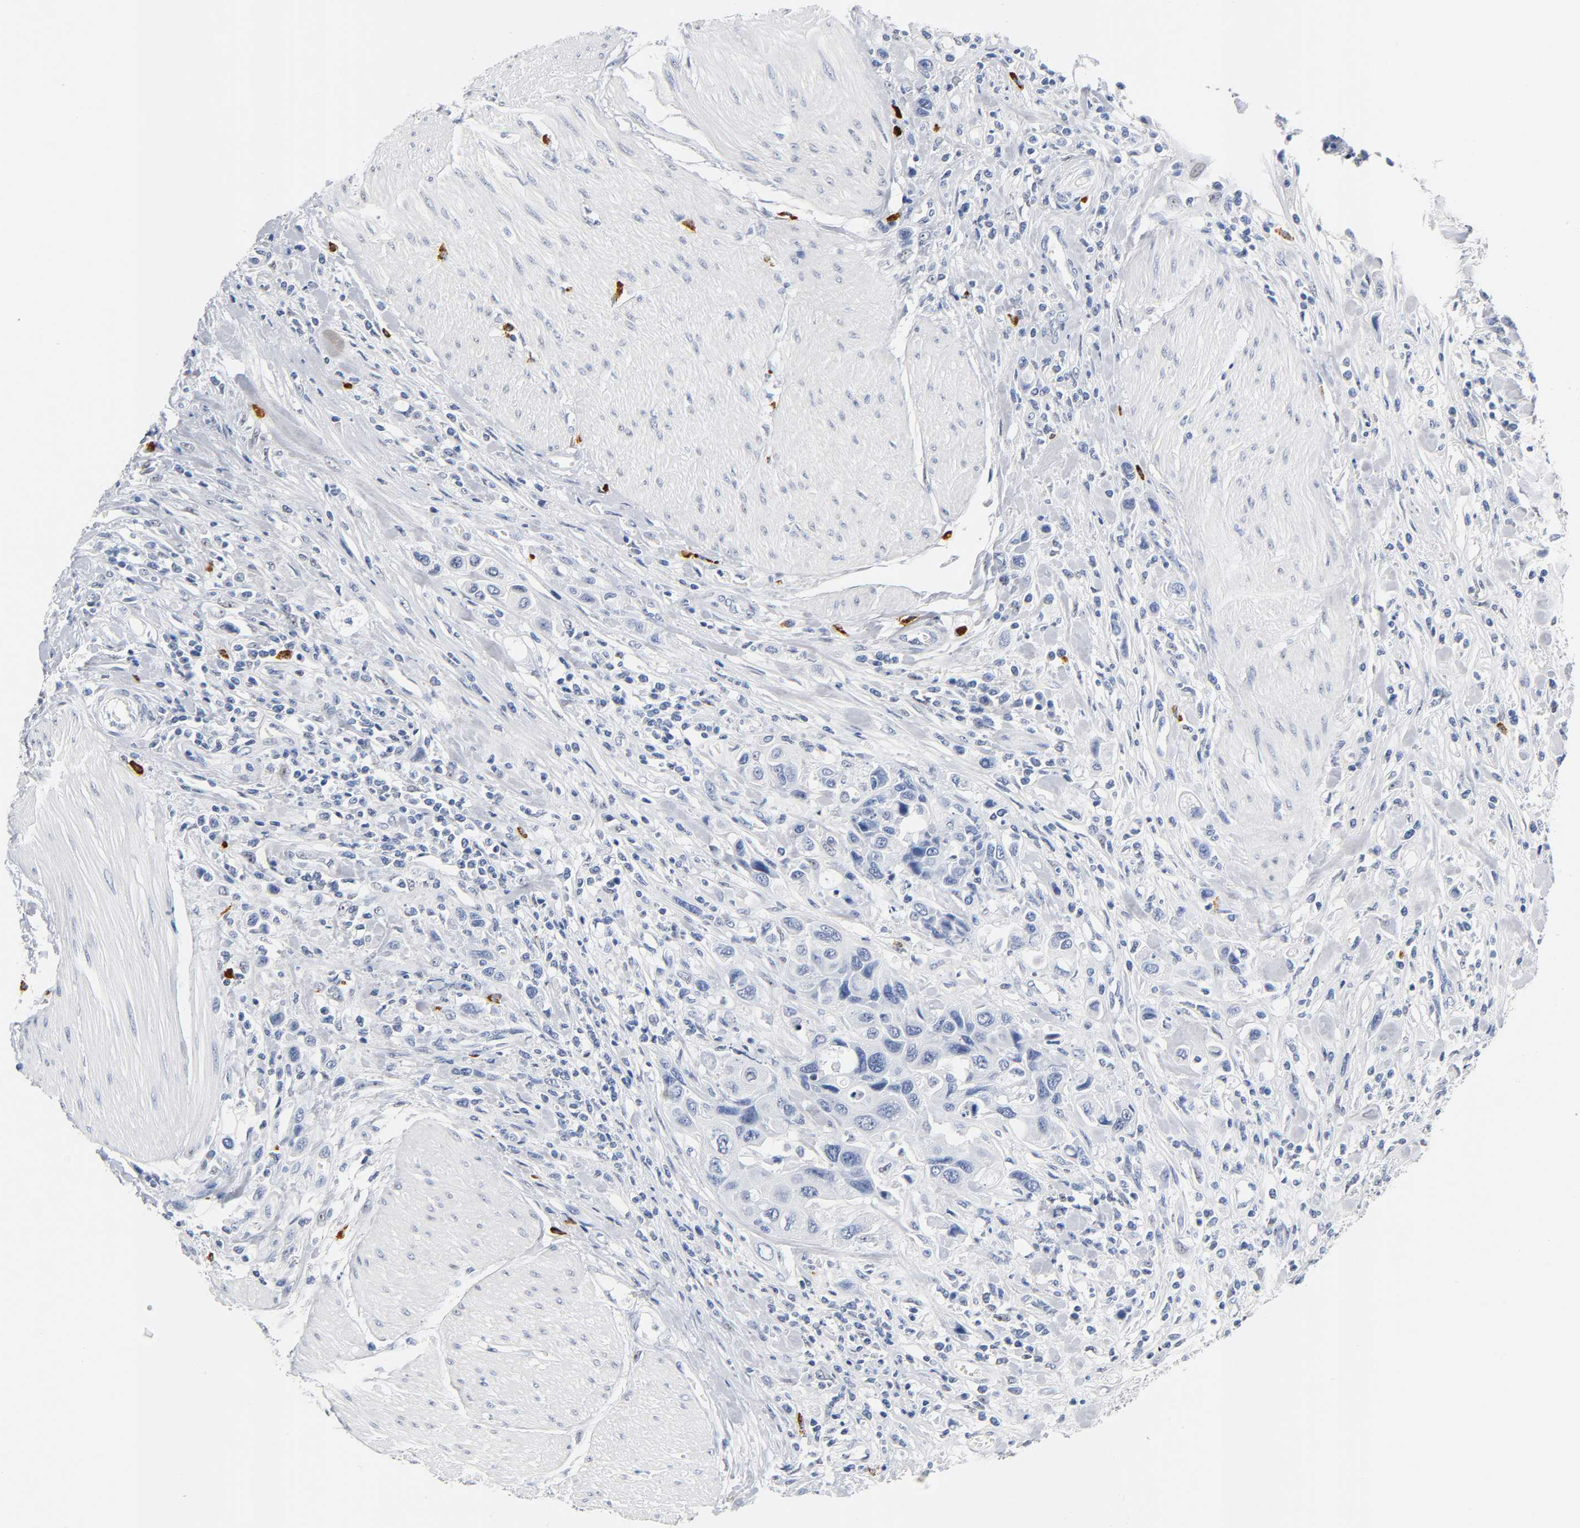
{"staining": {"intensity": "negative", "quantity": "none", "location": "none"}, "tissue": "urothelial cancer", "cell_type": "Tumor cells", "image_type": "cancer", "snomed": [{"axis": "morphology", "description": "Urothelial carcinoma, High grade"}, {"axis": "topography", "description": "Urinary bladder"}], "caption": "This micrograph is of urothelial cancer stained with IHC to label a protein in brown with the nuclei are counter-stained blue. There is no expression in tumor cells.", "gene": "NAB2", "patient": {"sex": "male", "age": 50}}